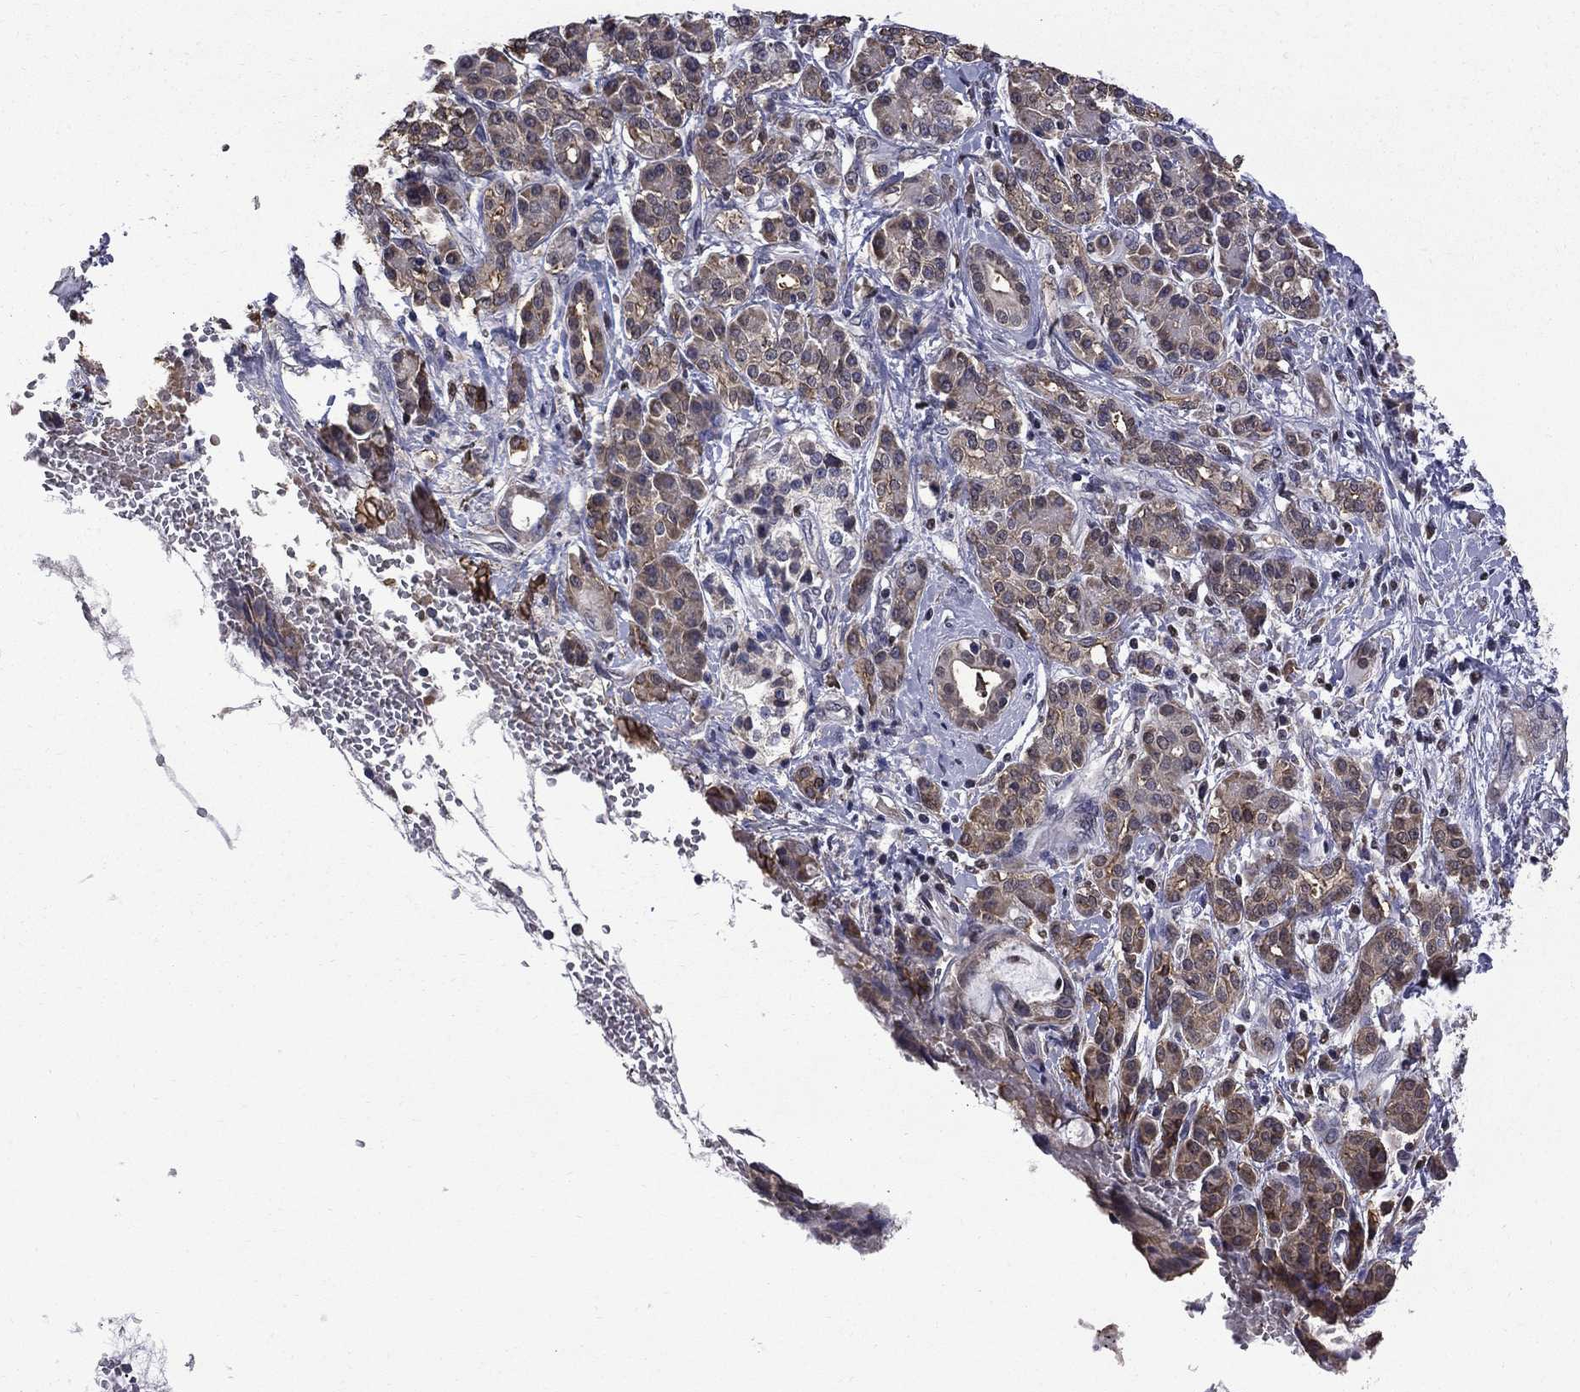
{"staining": {"intensity": "weak", "quantity": "<25%", "location": "cytoplasmic/membranous"}, "tissue": "pancreatic cancer", "cell_type": "Tumor cells", "image_type": "cancer", "snomed": [{"axis": "morphology", "description": "Adenocarcinoma, NOS"}, {"axis": "topography", "description": "Pancreas"}], "caption": "High magnification brightfield microscopy of pancreatic adenocarcinoma stained with DAB (3,3'-diaminobenzidine) (brown) and counterstained with hematoxylin (blue): tumor cells show no significant staining.", "gene": "HSPB2", "patient": {"sex": "female", "age": 56}}